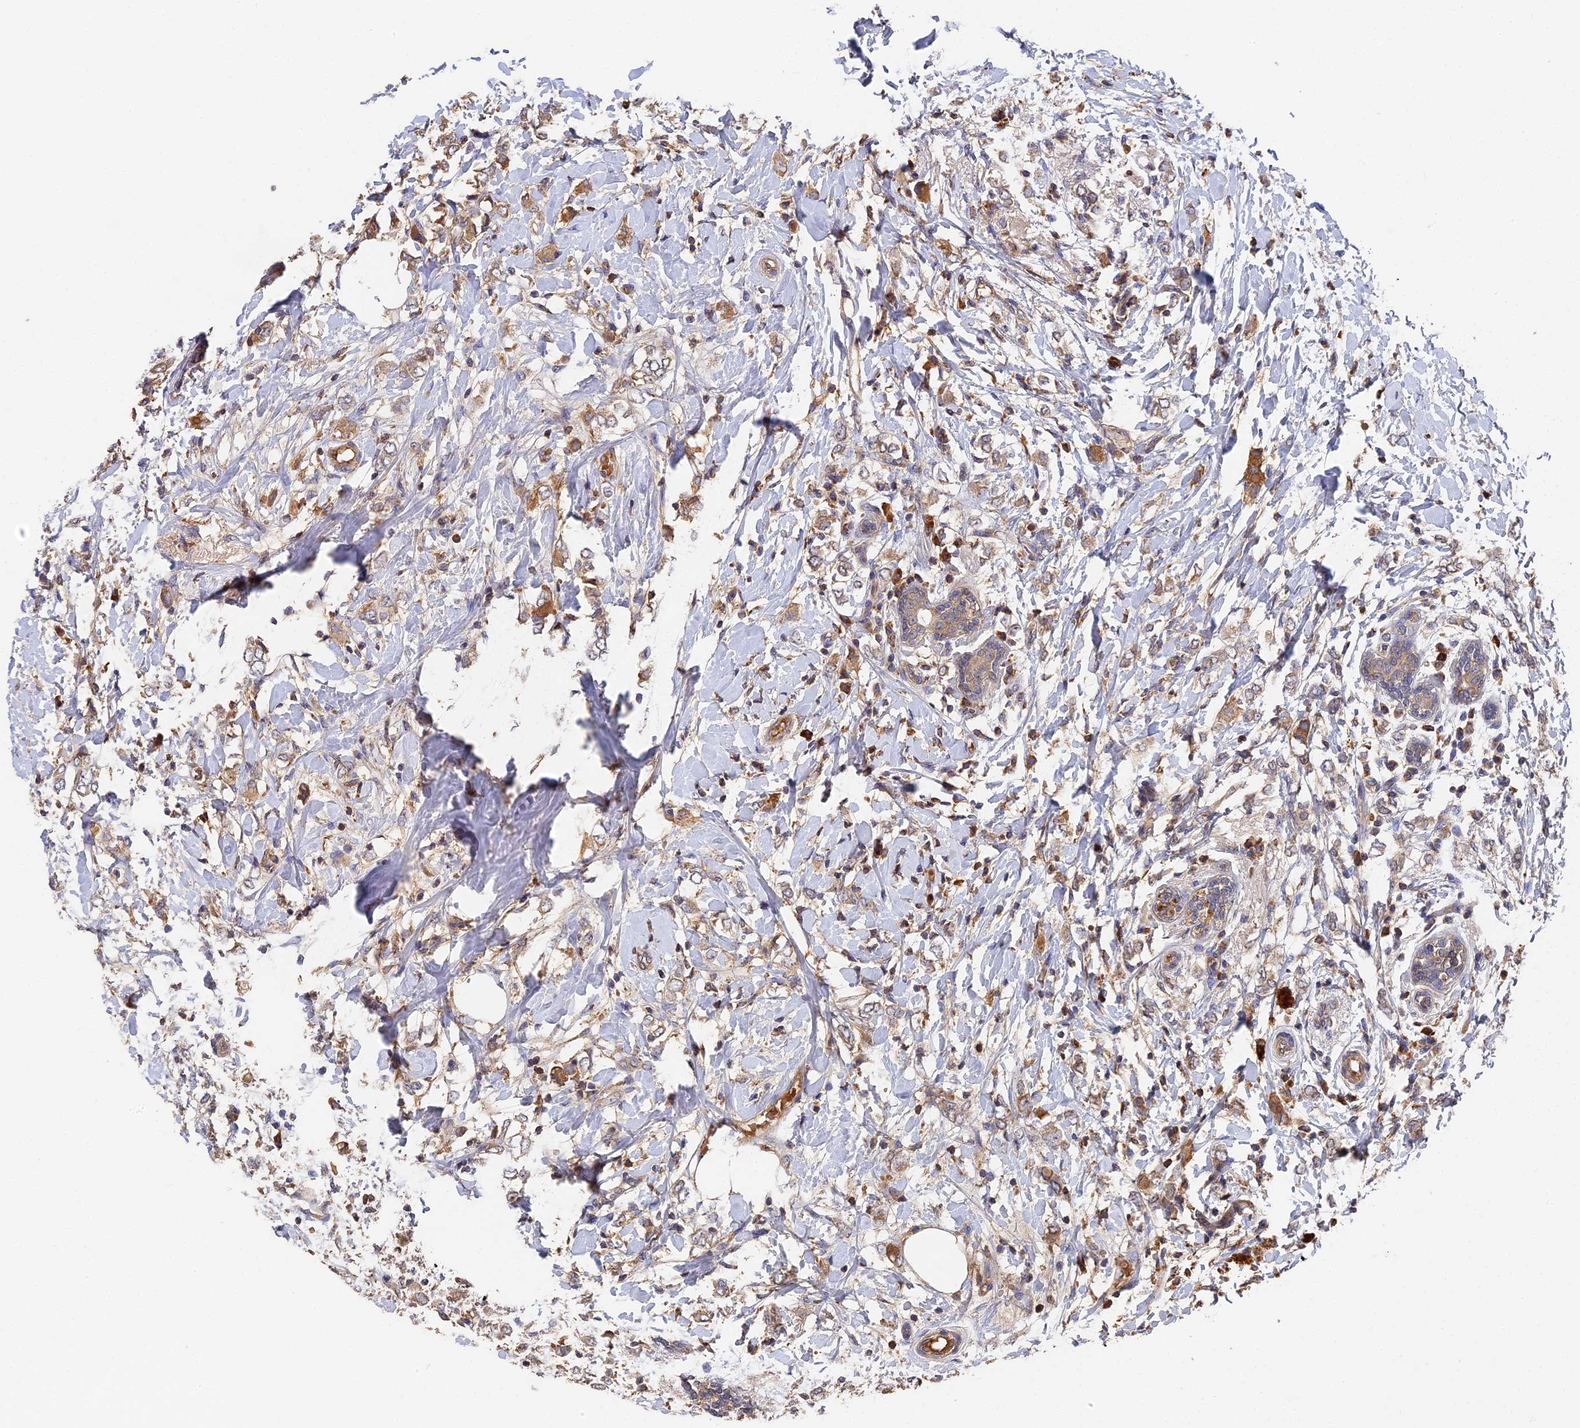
{"staining": {"intensity": "moderate", "quantity": "<25%", "location": "cytoplasmic/membranous"}, "tissue": "breast cancer", "cell_type": "Tumor cells", "image_type": "cancer", "snomed": [{"axis": "morphology", "description": "Normal tissue, NOS"}, {"axis": "morphology", "description": "Lobular carcinoma"}, {"axis": "topography", "description": "Breast"}], "caption": "A brown stain labels moderate cytoplasmic/membranous staining of a protein in breast cancer (lobular carcinoma) tumor cells.", "gene": "DHRS11", "patient": {"sex": "female", "age": 47}}